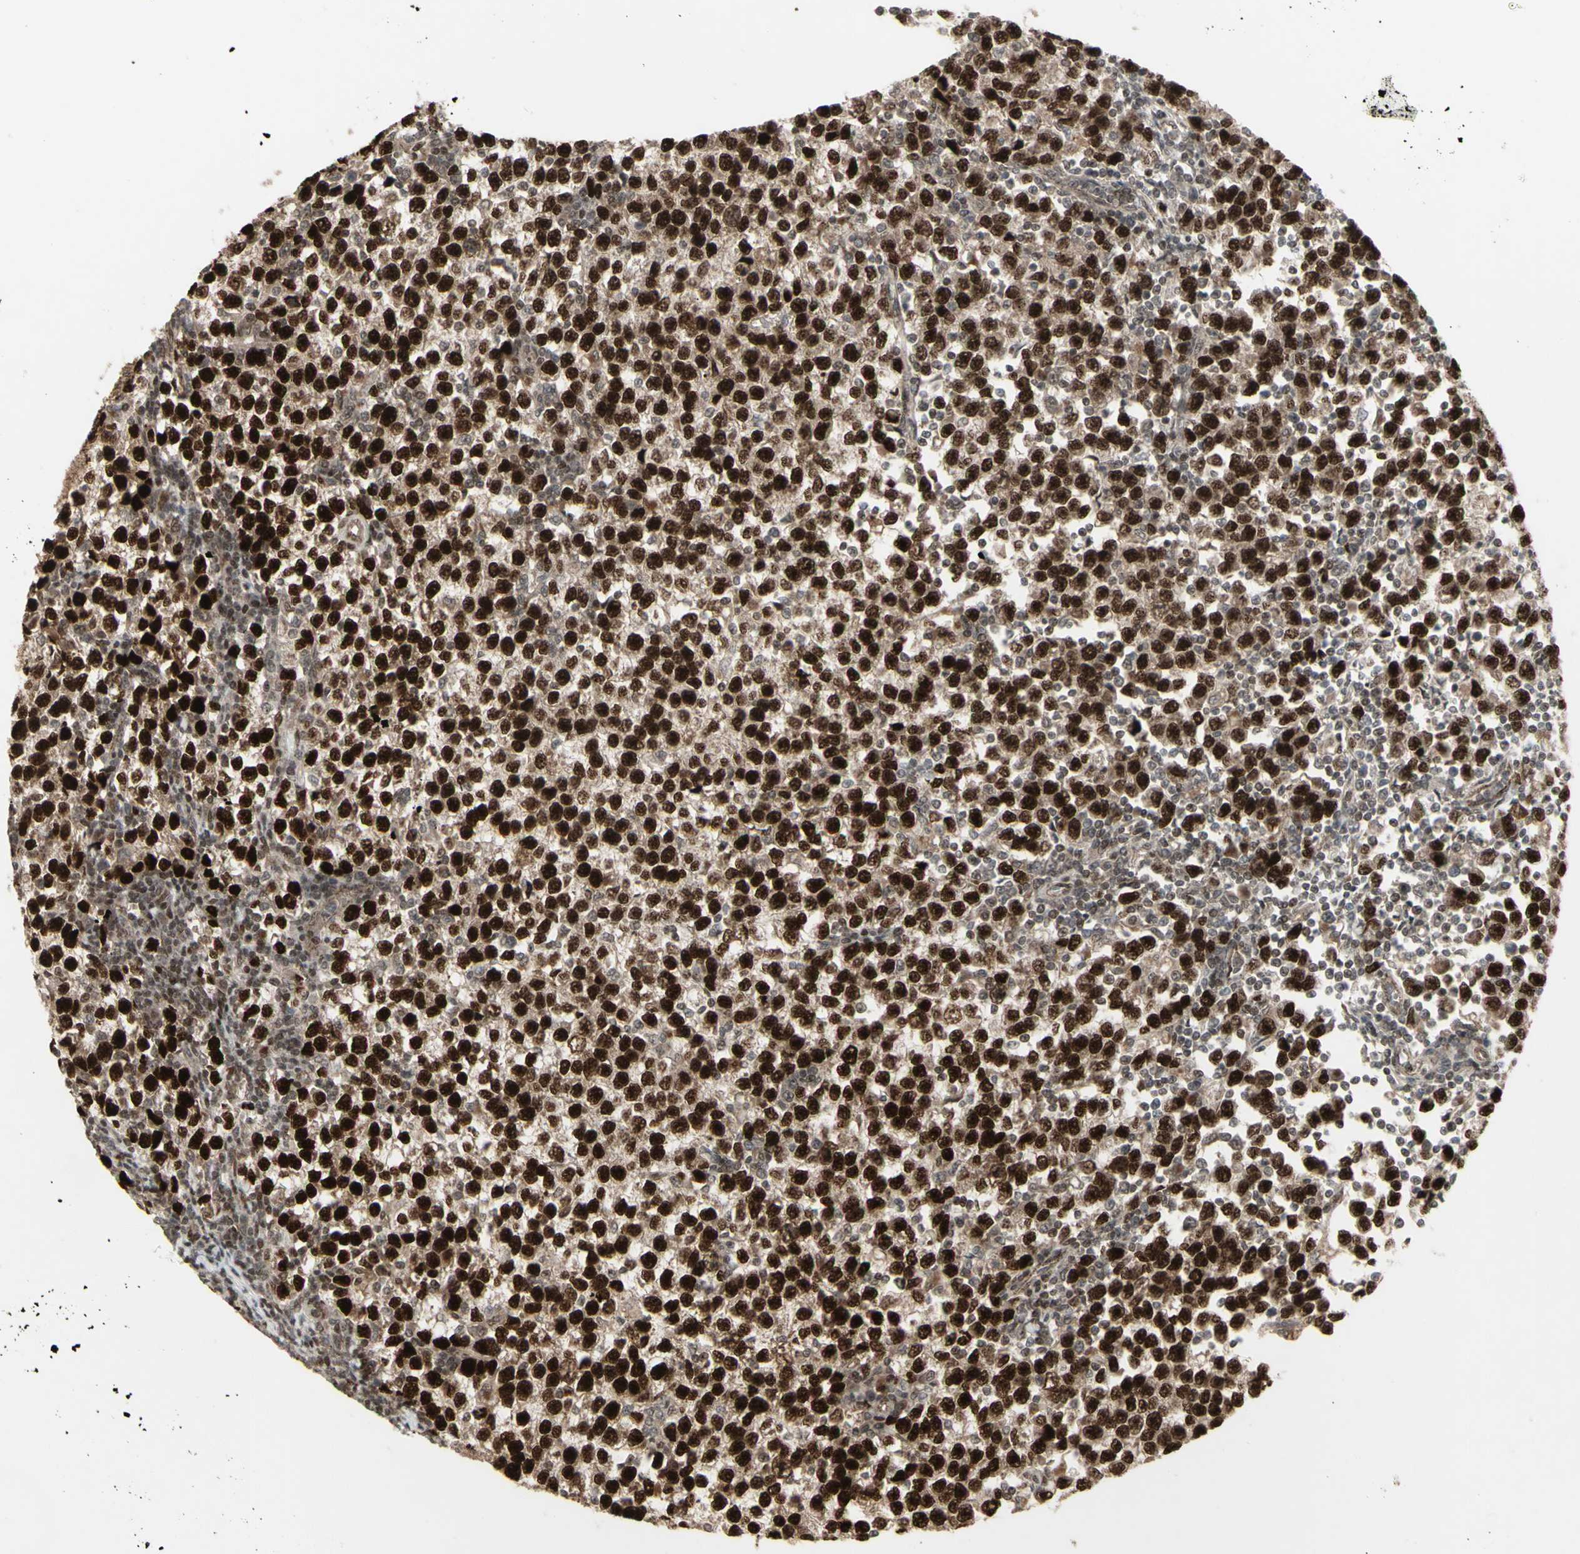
{"staining": {"intensity": "strong", "quantity": ">75%", "location": "cytoplasmic/membranous,nuclear"}, "tissue": "testis cancer", "cell_type": "Tumor cells", "image_type": "cancer", "snomed": [{"axis": "morphology", "description": "Seminoma, NOS"}, {"axis": "topography", "description": "Testis"}], "caption": "Protein staining of testis cancer (seminoma) tissue shows strong cytoplasmic/membranous and nuclear staining in about >75% of tumor cells.", "gene": "CBX1", "patient": {"sex": "male", "age": 43}}